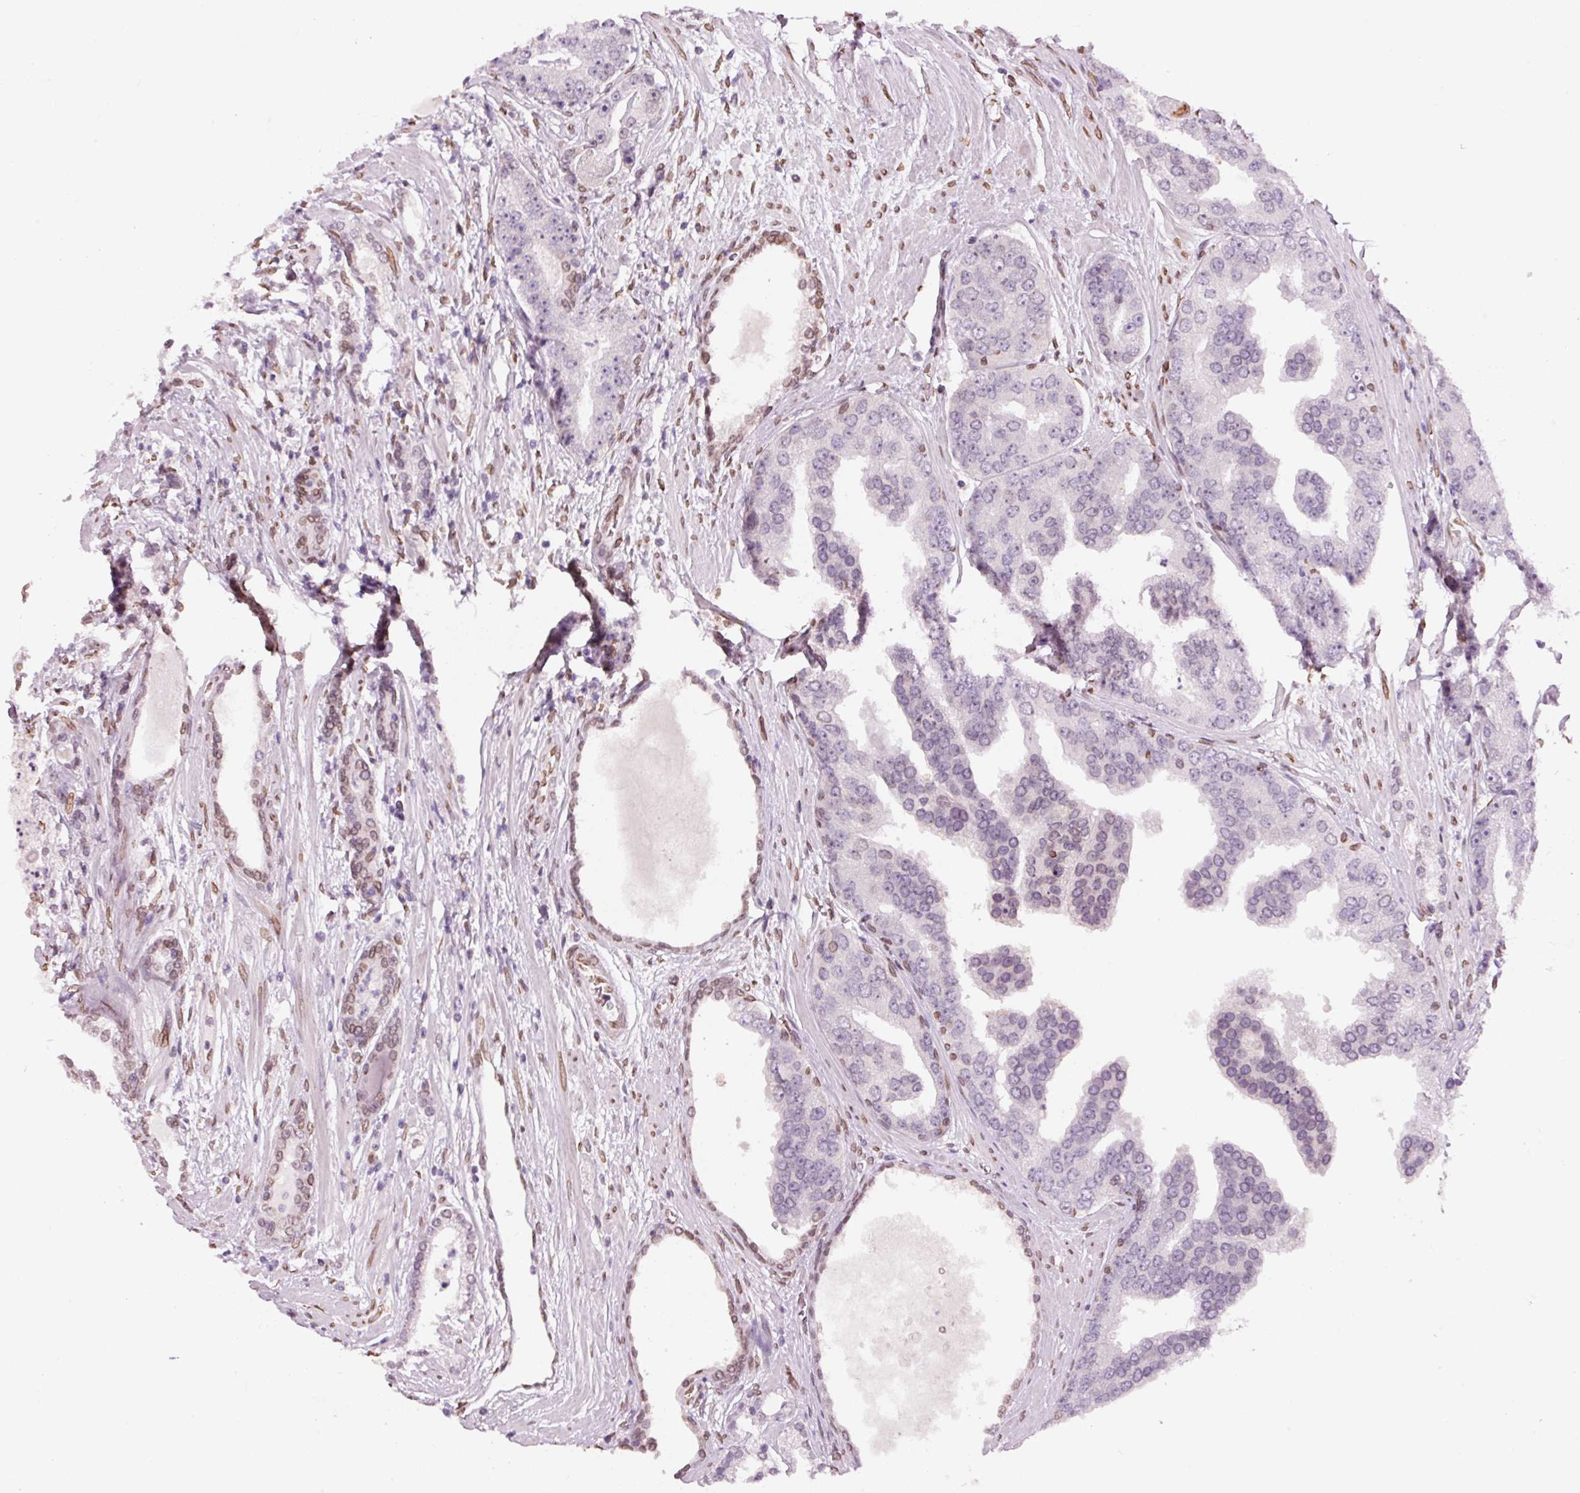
{"staining": {"intensity": "negative", "quantity": "none", "location": "none"}, "tissue": "prostate cancer", "cell_type": "Tumor cells", "image_type": "cancer", "snomed": [{"axis": "morphology", "description": "Adenocarcinoma, High grade"}, {"axis": "topography", "description": "Prostate"}], "caption": "Protein analysis of prostate adenocarcinoma (high-grade) reveals no significant expression in tumor cells.", "gene": "ZNF224", "patient": {"sex": "male", "age": 71}}